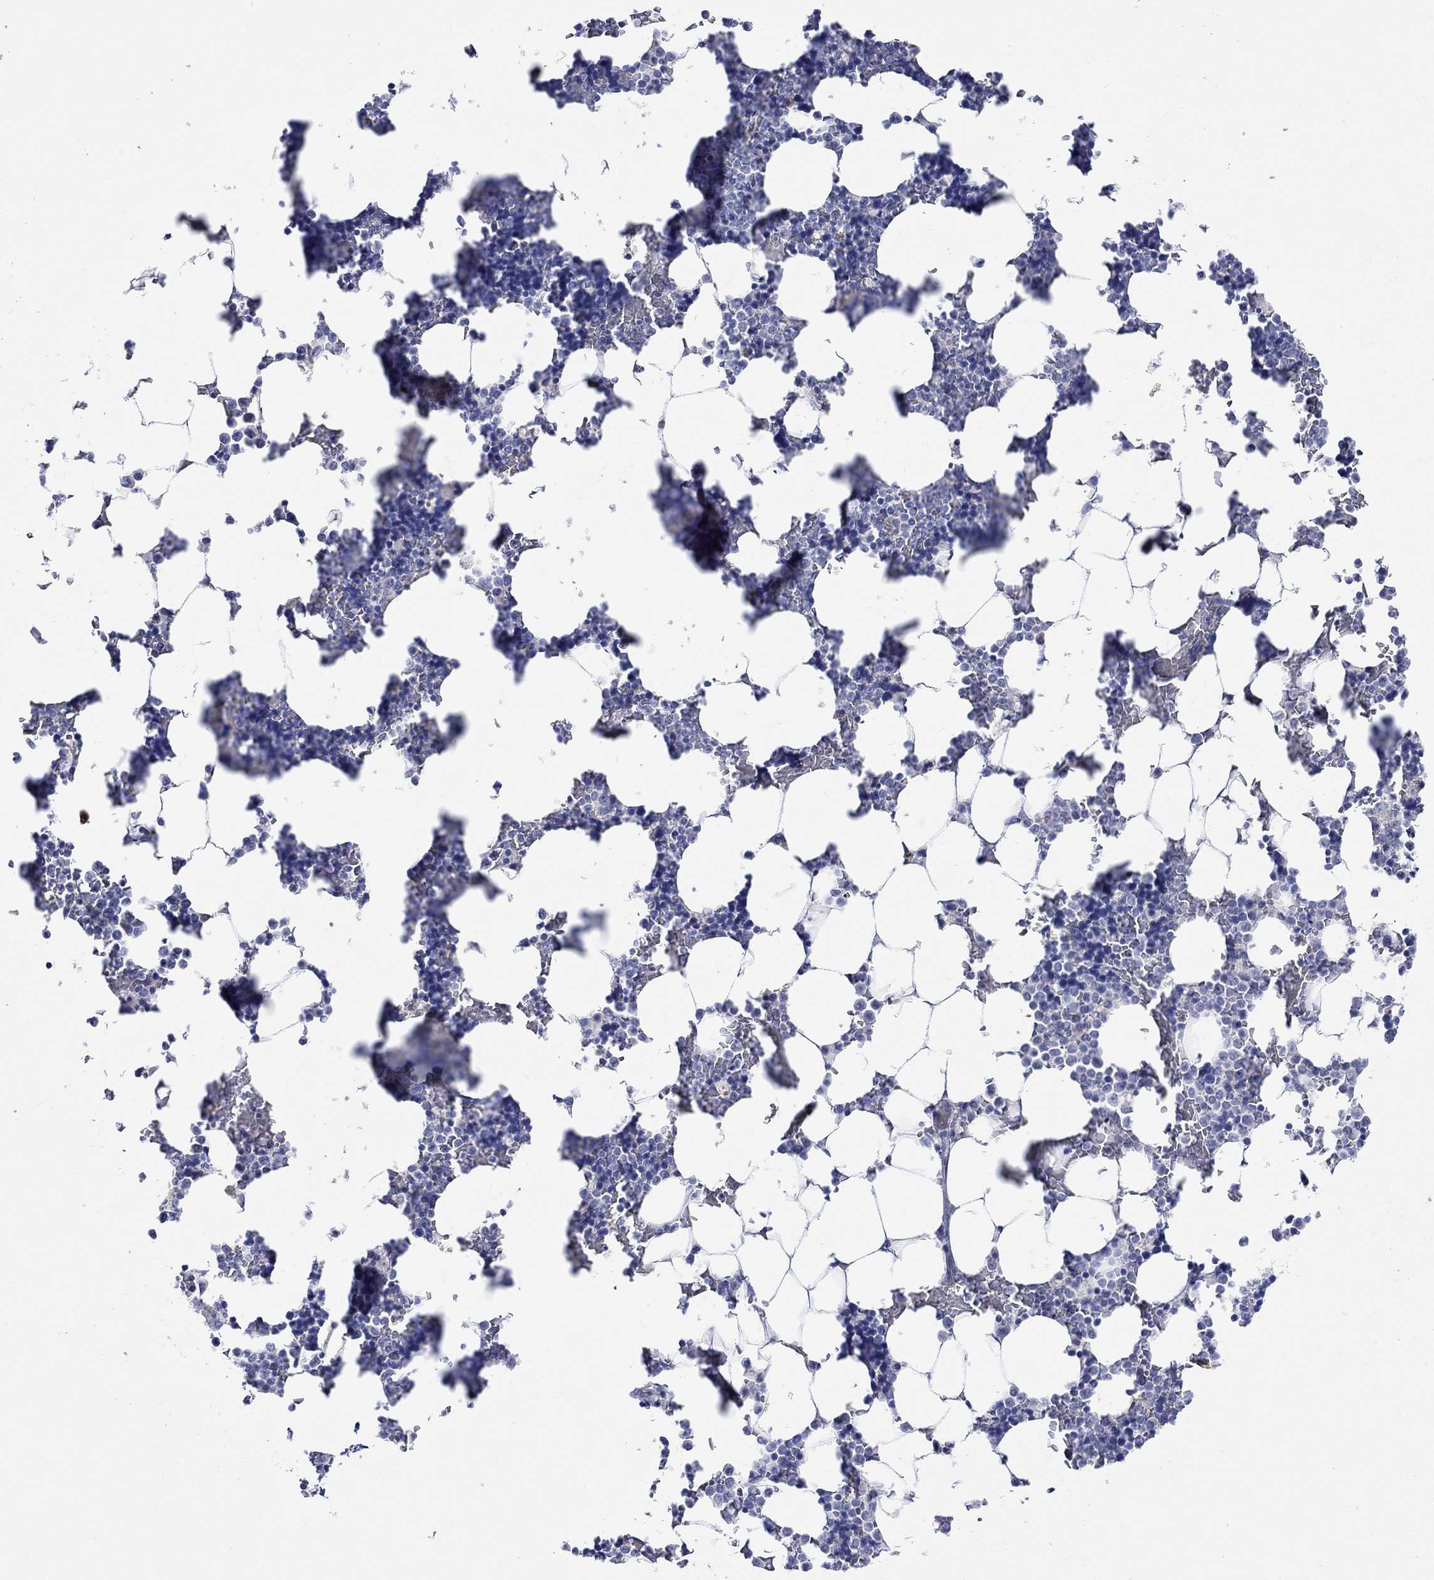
{"staining": {"intensity": "negative", "quantity": "none", "location": "none"}, "tissue": "bone marrow", "cell_type": "Hematopoietic cells", "image_type": "normal", "snomed": [{"axis": "morphology", "description": "Normal tissue, NOS"}, {"axis": "topography", "description": "Bone marrow"}], "caption": "IHC image of normal human bone marrow stained for a protein (brown), which shows no expression in hematopoietic cells. (DAB immunohistochemistry (IHC), high magnification).", "gene": "KRT222", "patient": {"sex": "male", "age": 51}}